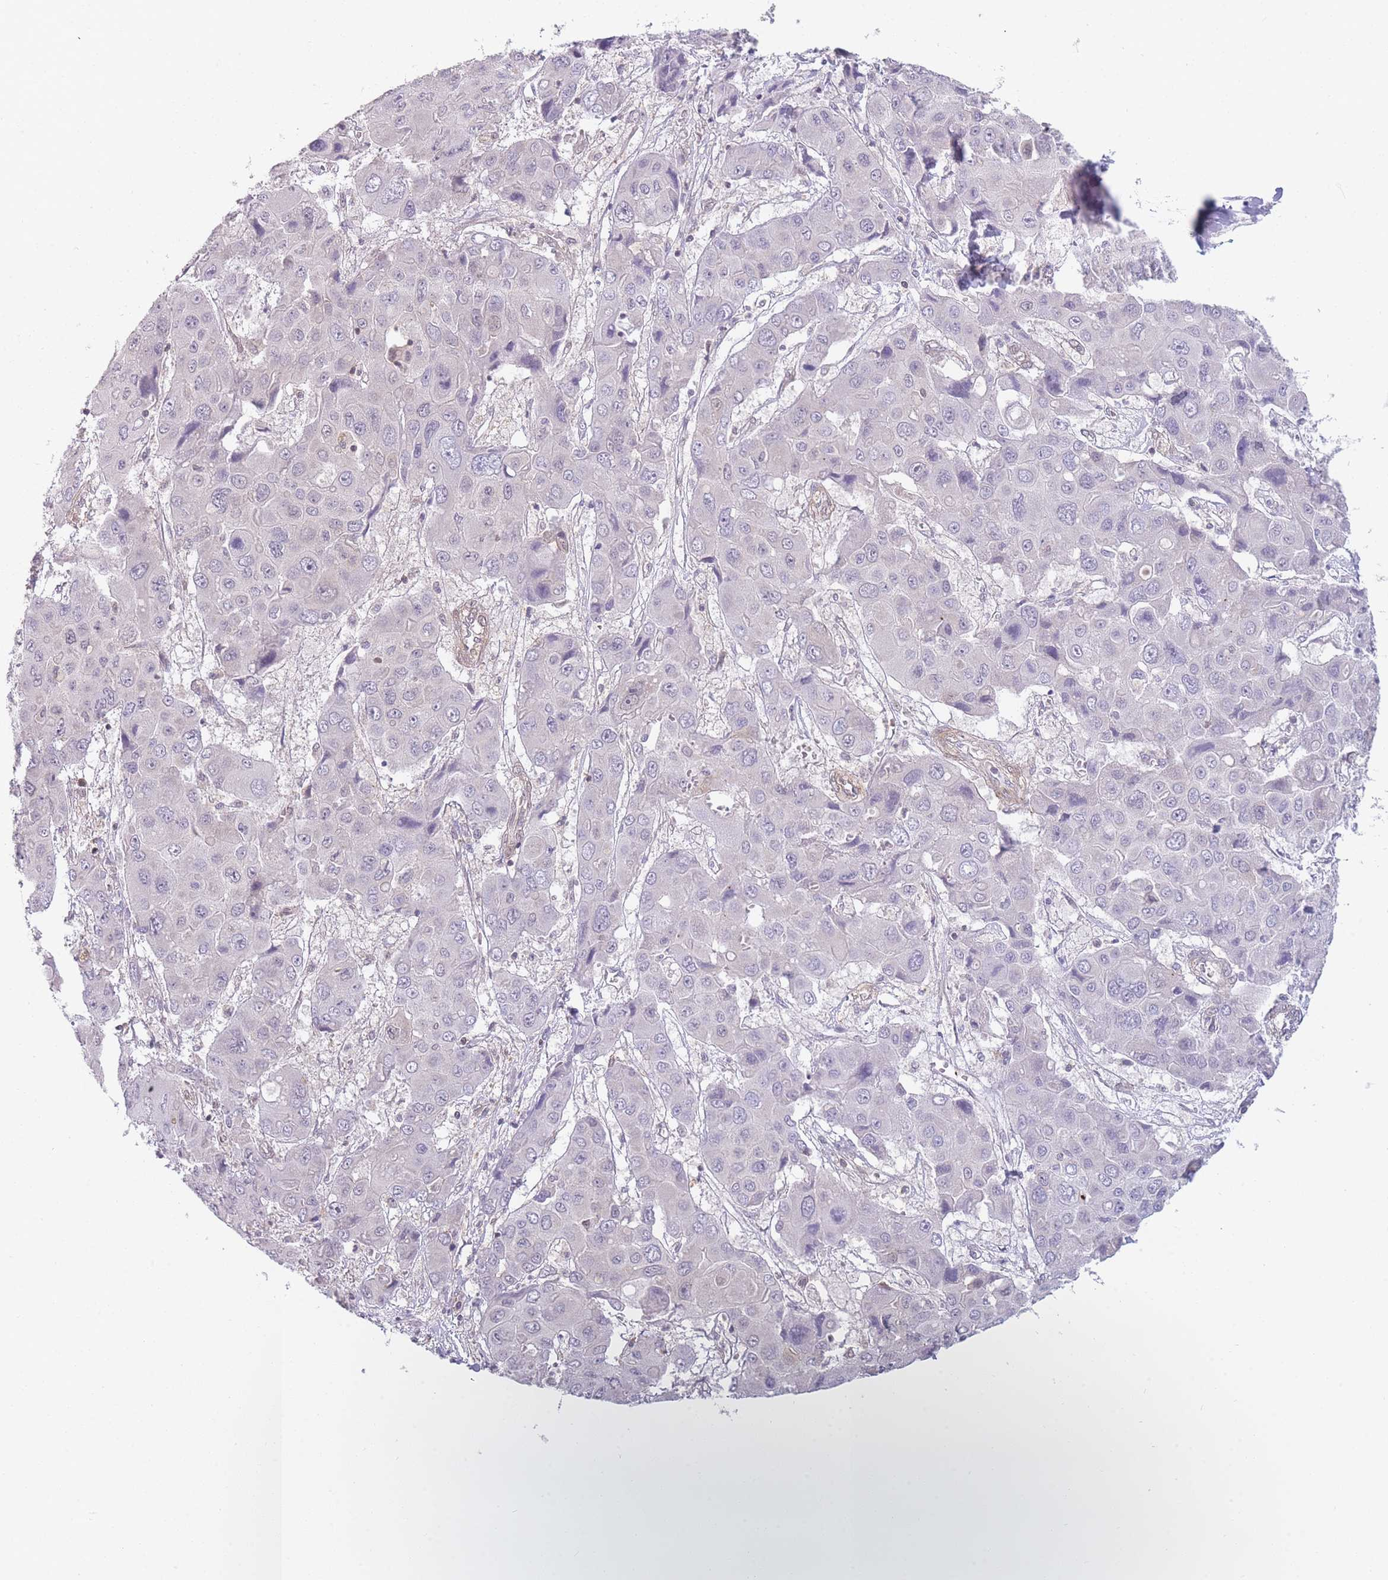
{"staining": {"intensity": "negative", "quantity": "none", "location": "none"}, "tissue": "liver cancer", "cell_type": "Tumor cells", "image_type": "cancer", "snomed": [{"axis": "morphology", "description": "Cholangiocarcinoma"}, {"axis": "topography", "description": "Liver"}], "caption": "This is an IHC photomicrograph of liver cholangiocarcinoma. There is no expression in tumor cells.", "gene": "MRI1", "patient": {"sex": "male", "age": 67}}